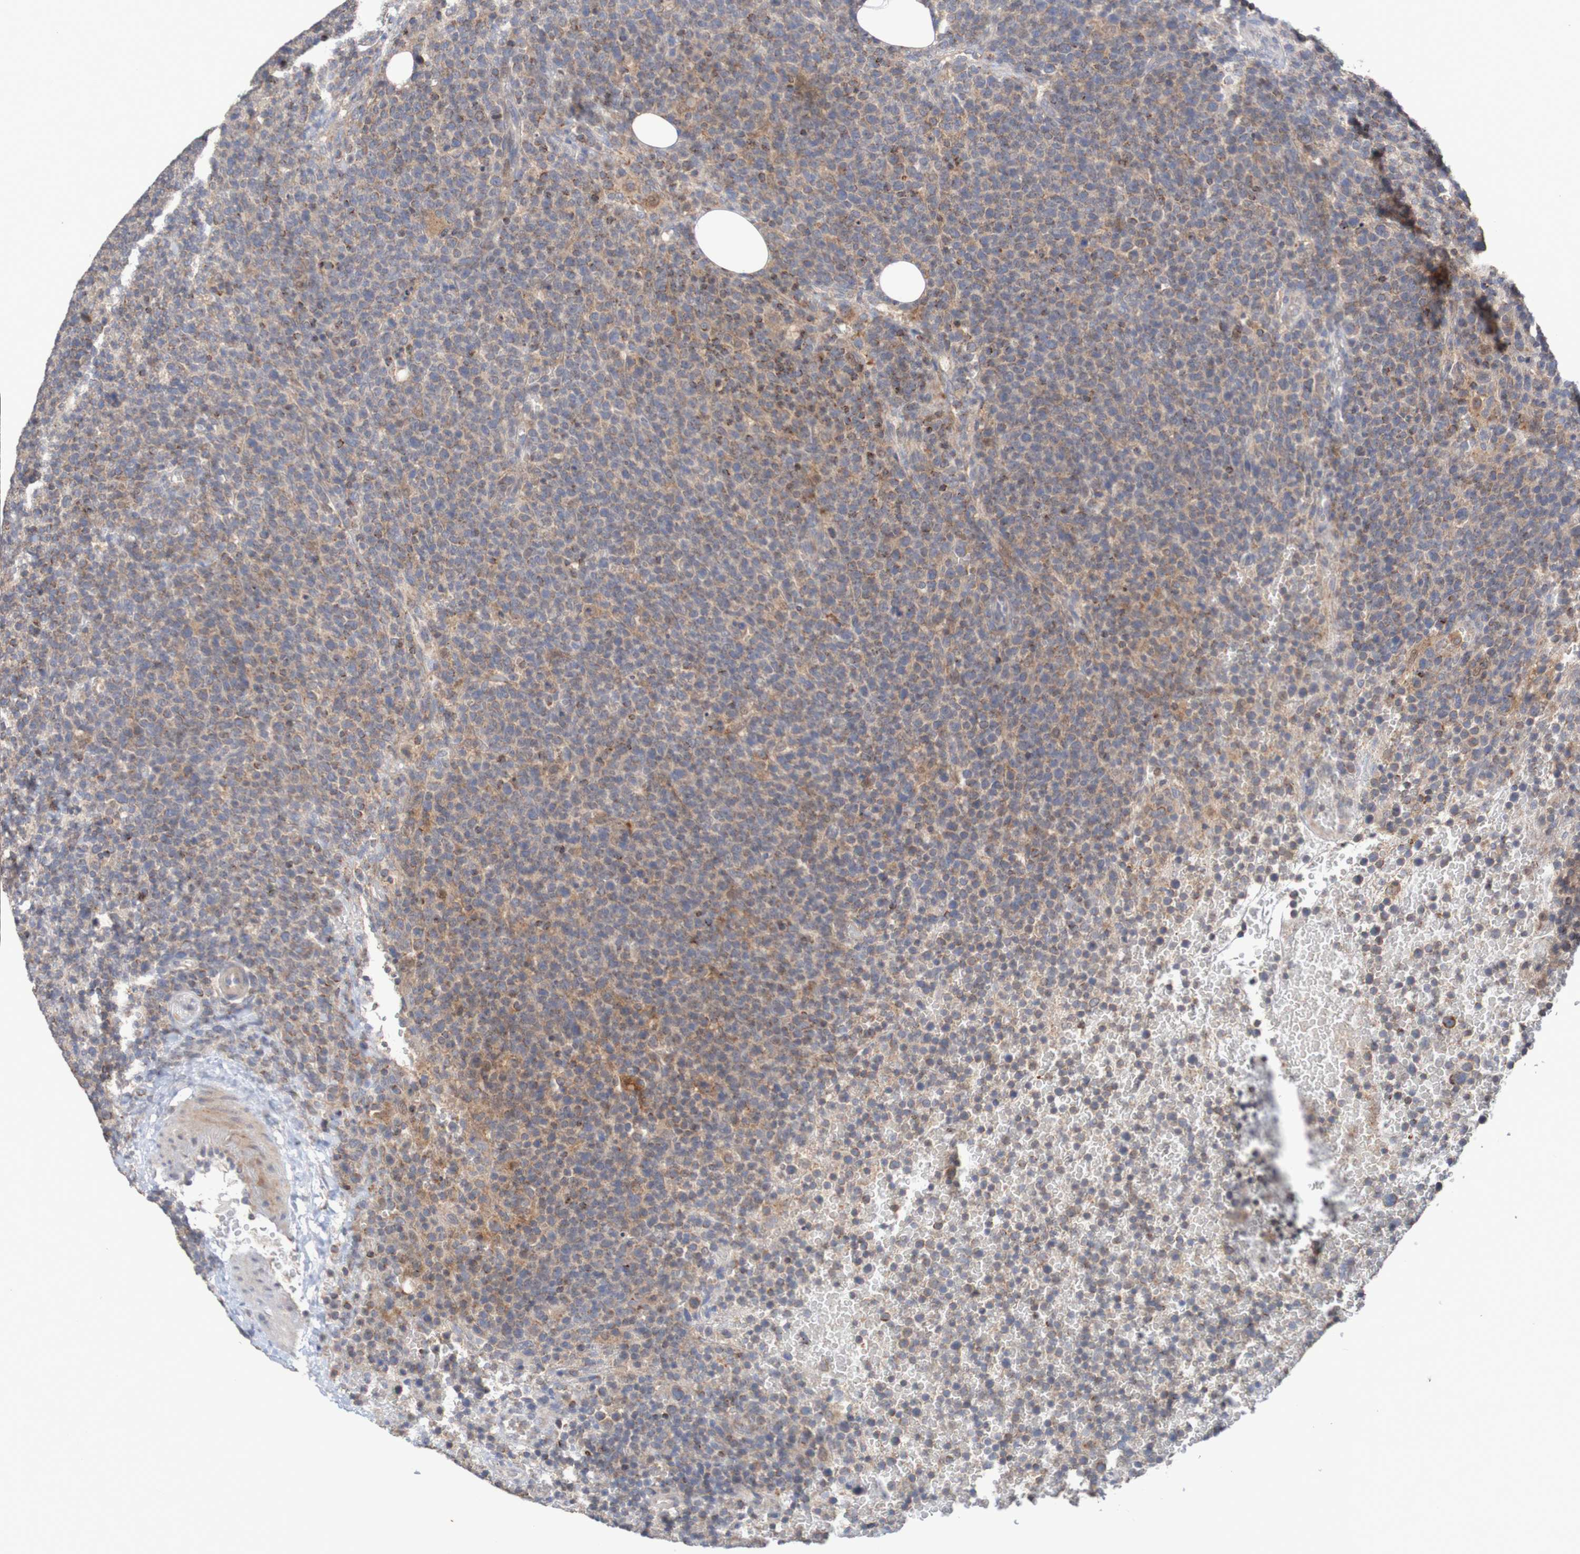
{"staining": {"intensity": "moderate", "quantity": ">75%", "location": "cytoplasmic/membranous"}, "tissue": "lymphoma", "cell_type": "Tumor cells", "image_type": "cancer", "snomed": [{"axis": "morphology", "description": "Malignant lymphoma, non-Hodgkin's type, High grade"}, {"axis": "topography", "description": "Lymph node"}], "caption": "Lymphoma tissue reveals moderate cytoplasmic/membranous staining in approximately >75% of tumor cells", "gene": "C3orf18", "patient": {"sex": "male", "age": 61}}